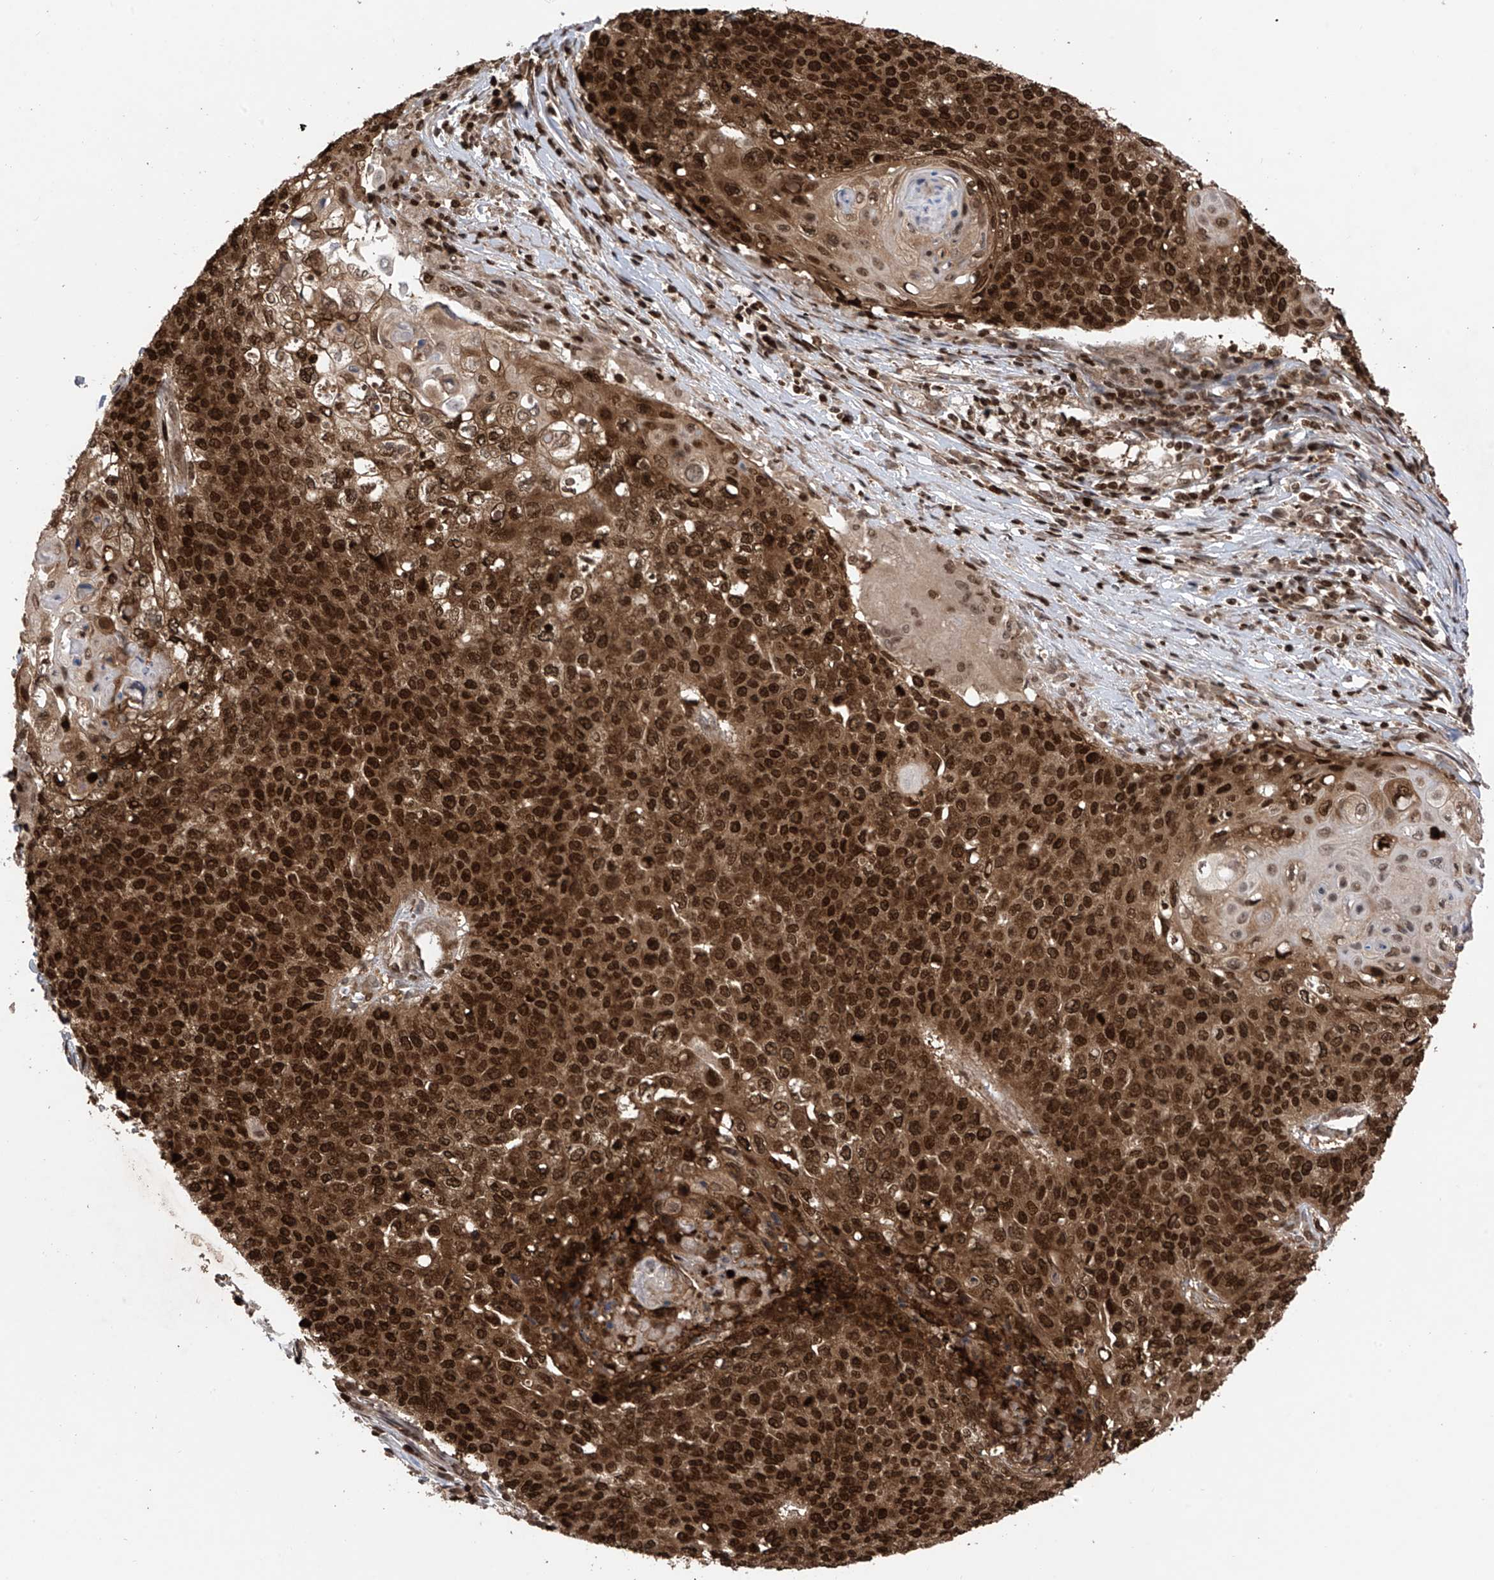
{"staining": {"intensity": "strong", "quantity": ">75%", "location": "cytoplasmic/membranous,nuclear"}, "tissue": "cervical cancer", "cell_type": "Tumor cells", "image_type": "cancer", "snomed": [{"axis": "morphology", "description": "Squamous cell carcinoma, NOS"}, {"axis": "topography", "description": "Cervix"}], "caption": "Cervical cancer (squamous cell carcinoma) stained for a protein exhibits strong cytoplasmic/membranous and nuclear positivity in tumor cells. (DAB IHC with brightfield microscopy, high magnification).", "gene": "DNAJC9", "patient": {"sex": "female", "age": 39}}